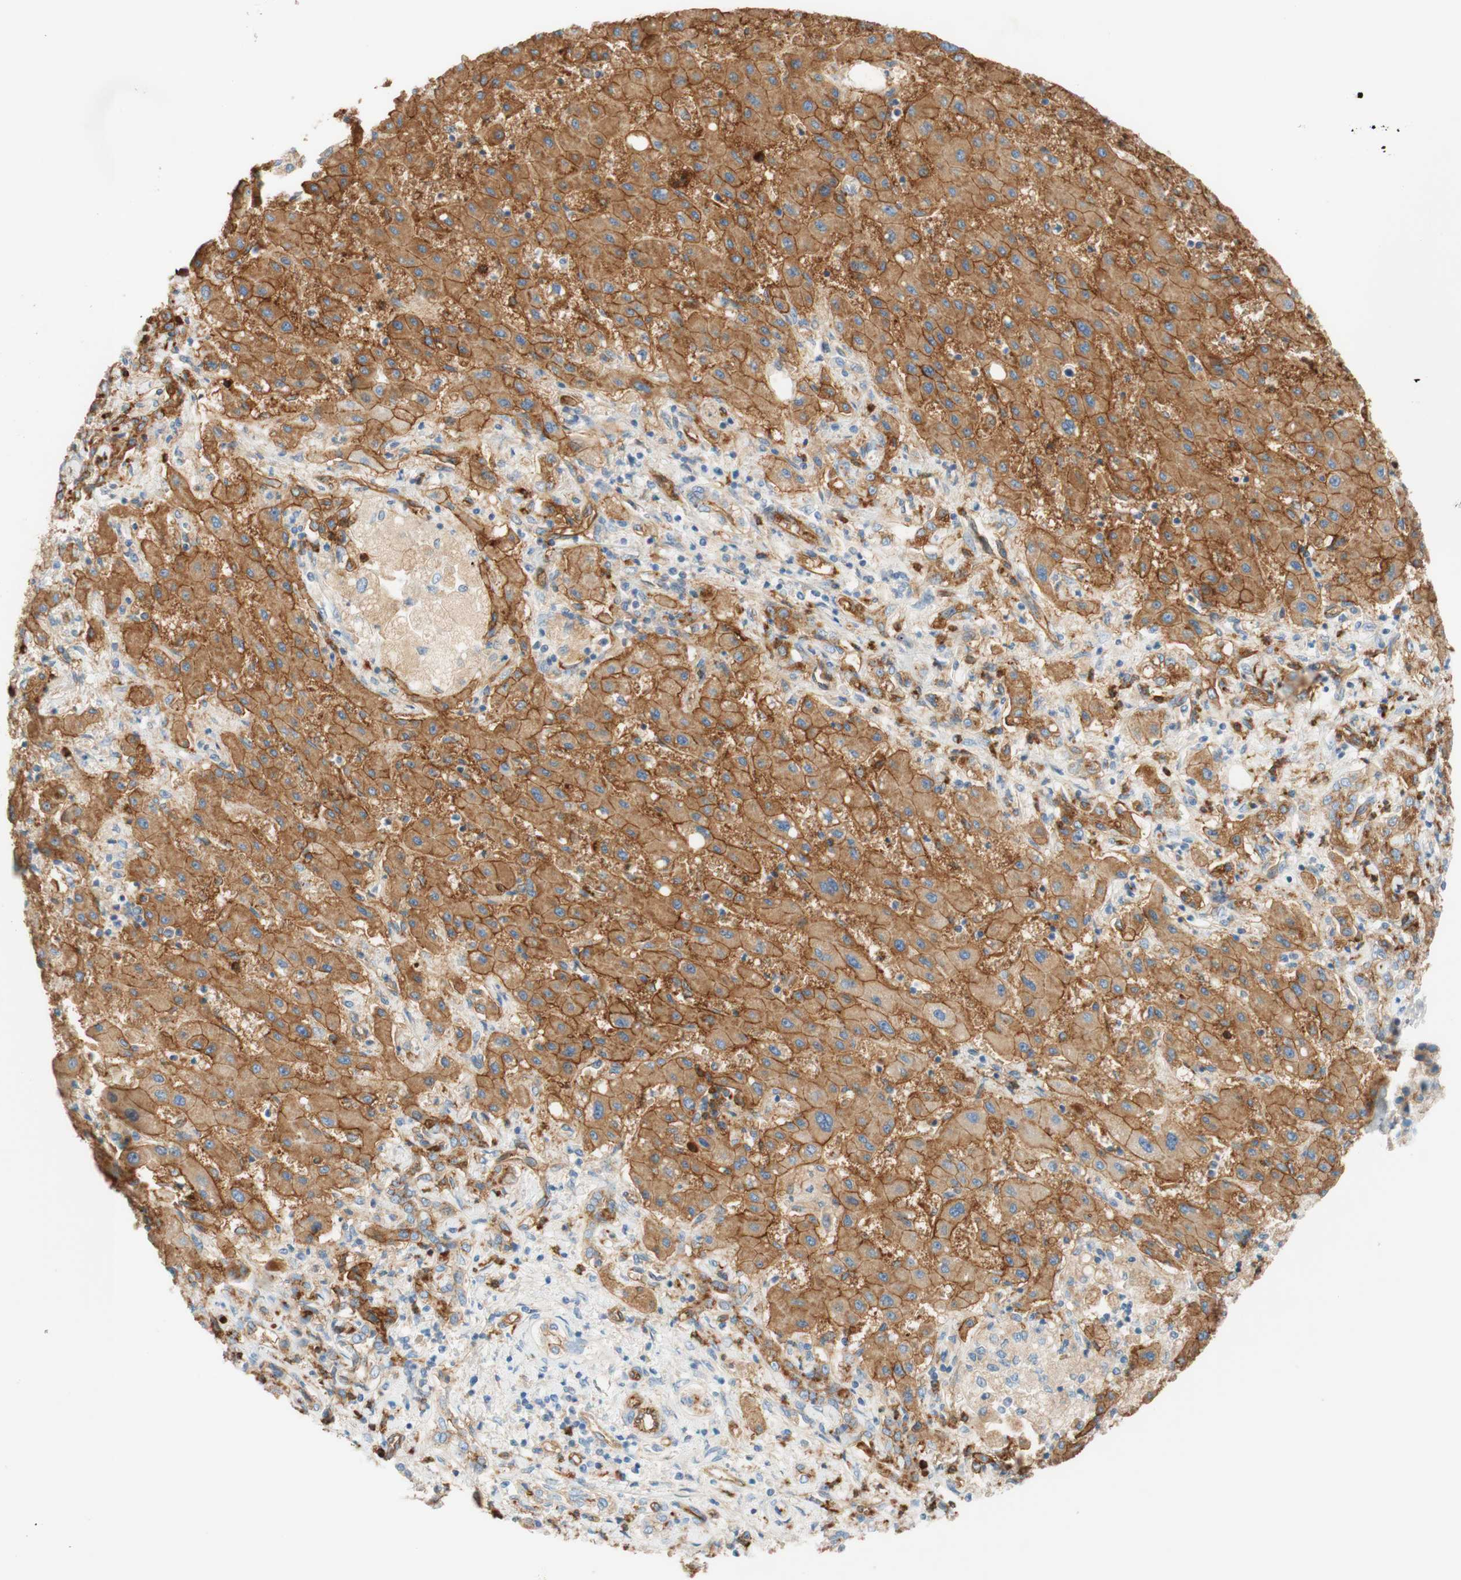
{"staining": {"intensity": "moderate", "quantity": ">75%", "location": "cytoplasmic/membranous"}, "tissue": "liver cancer", "cell_type": "Tumor cells", "image_type": "cancer", "snomed": [{"axis": "morphology", "description": "Cholangiocarcinoma"}, {"axis": "topography", "description": "Liver"}], "caption": "Protein analysis of liver cancer tissue shows moderate cytoplasmic/membranous staining in approximately >75% of tumor cells.", "gene": "STOM", "patient": {"sex": "male", "age": 50}}